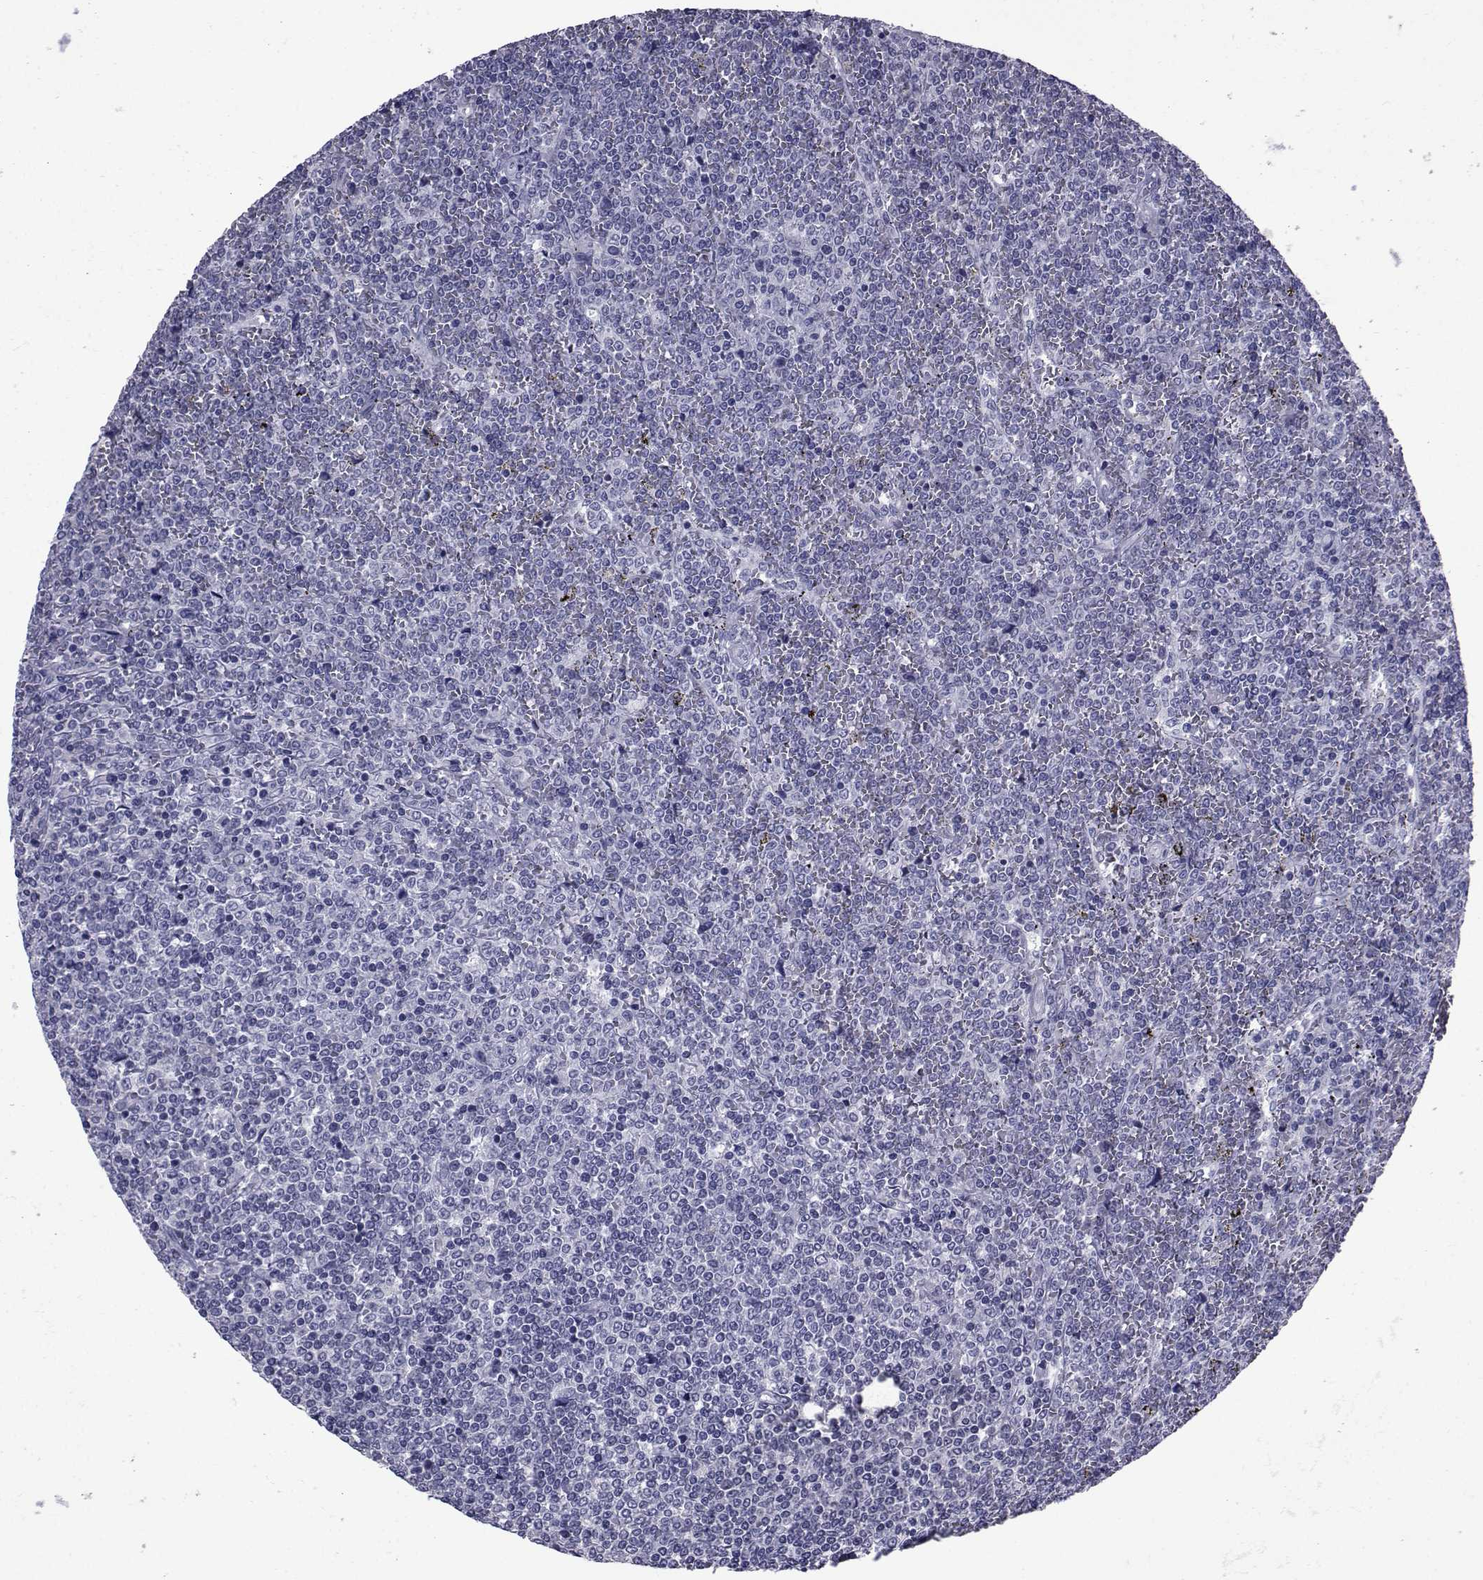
{"staining": {"intensity": "negative", "quantity": "none", "location": "none"}, "tissue": "lymphoma", "cell_type": "Tumor cells", "image_type": "cancer", "snomed": [{"axis": "morphology", "description": "Malignant lymphoma, non-Hodgkin's type, Low grade"}, {"axis": "topography", "description": "Spleen"}], "caption": "Low-grade malignant lymphoma, non-Hodgkin's type was stained to show a protein in brown. There is no significant expression in tumor cells.", "gene": "SEMA5B", "patient": {"sex": "female", "age": 19}}